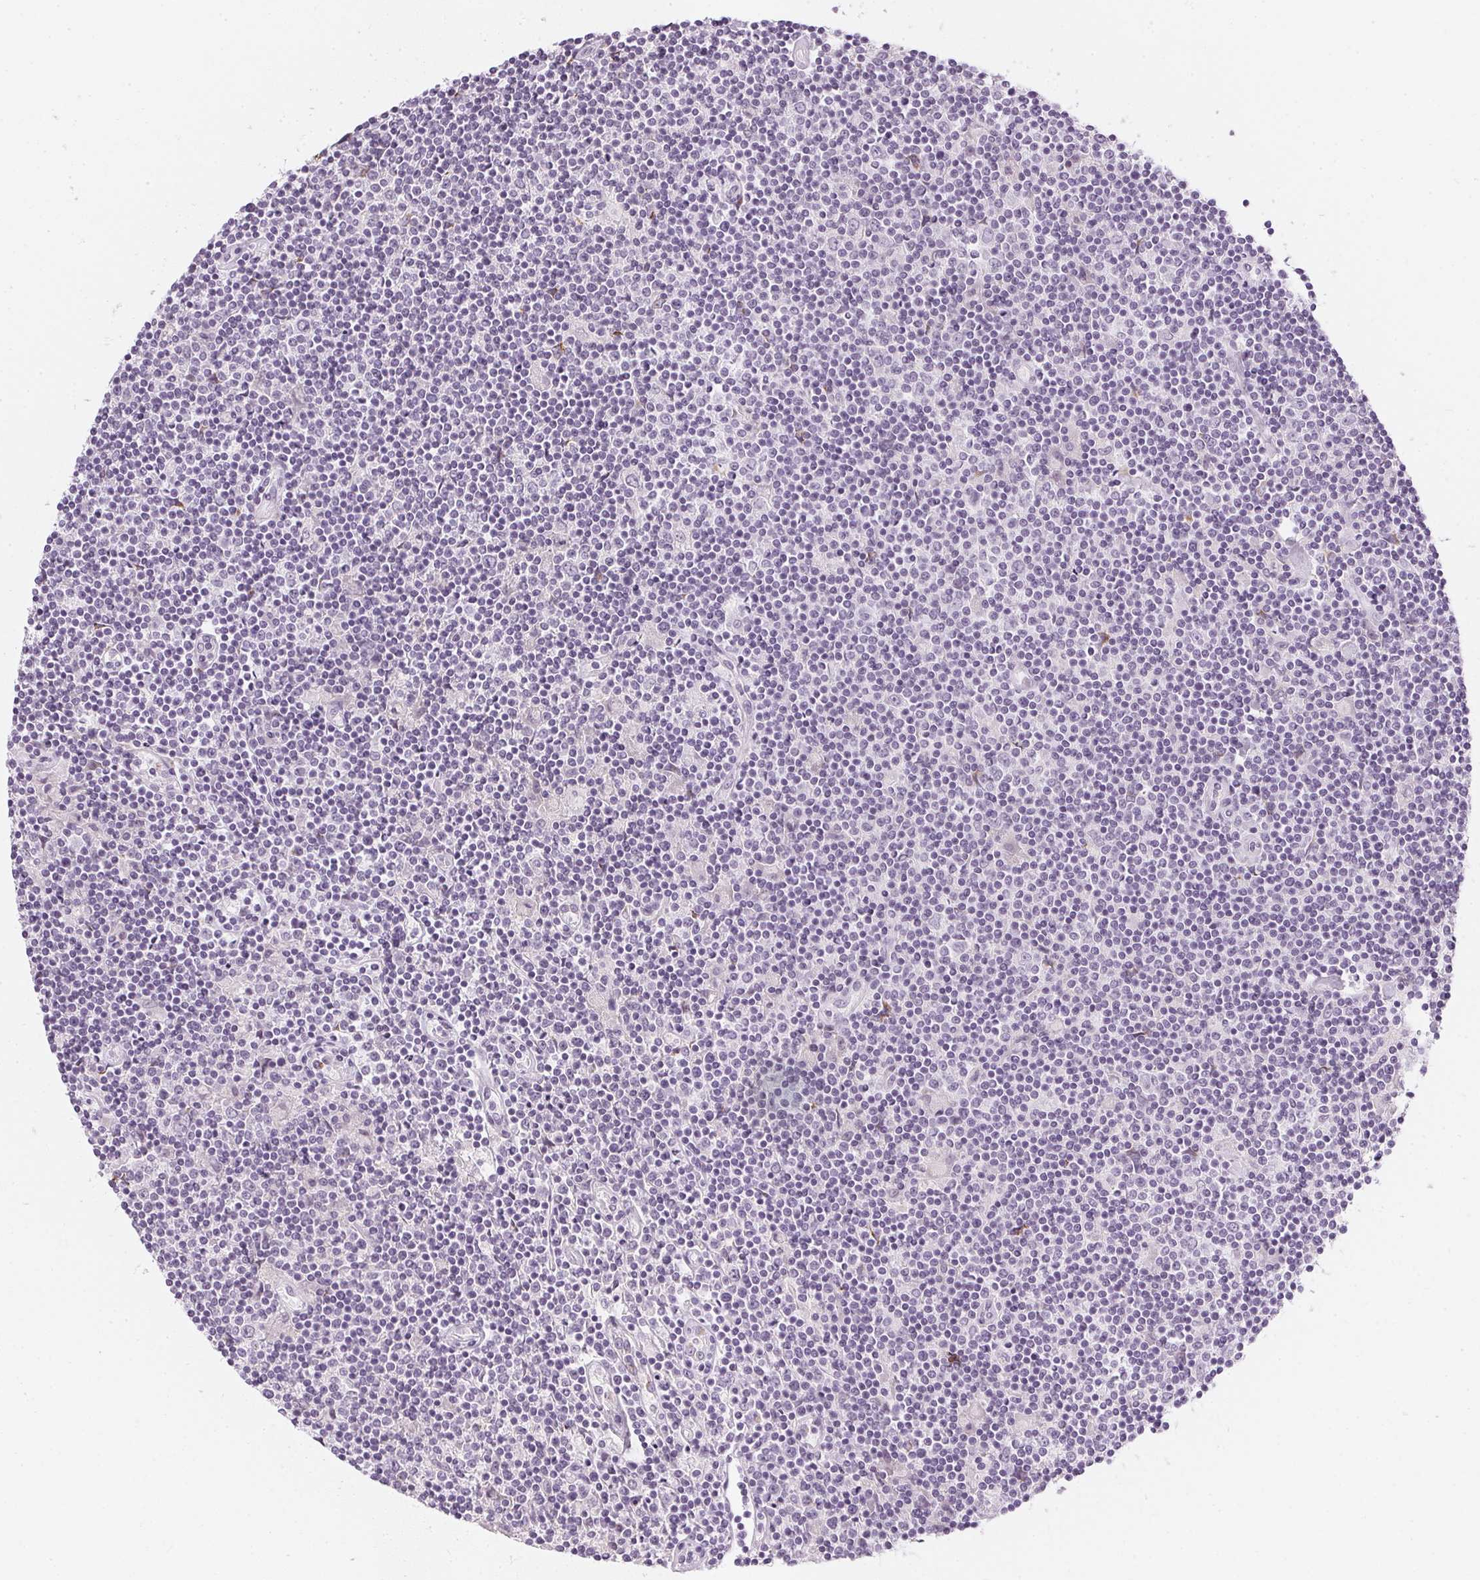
{"staining": {"intensity": "negative", "quantity": "none", "location": "none"}, "tissue": "lymphoma", "cell_type": "Tumor cells", "image_type": "cancer", "snomed": [{"axis": "morphology", "description": "Hodgkin's disease, NOS"}, {"axis": "topography", "description": "Lymph node"}], "caption": "A high-resolution micrograph shows immunohistochemistry staining of Hodgkin's disease, which demonstrates no significant positivity in tumor cells. (IHC, brightfield microscopy, high magnification).", "gene": "CHST4", "patient": {"sex": "male", "age": 40}}